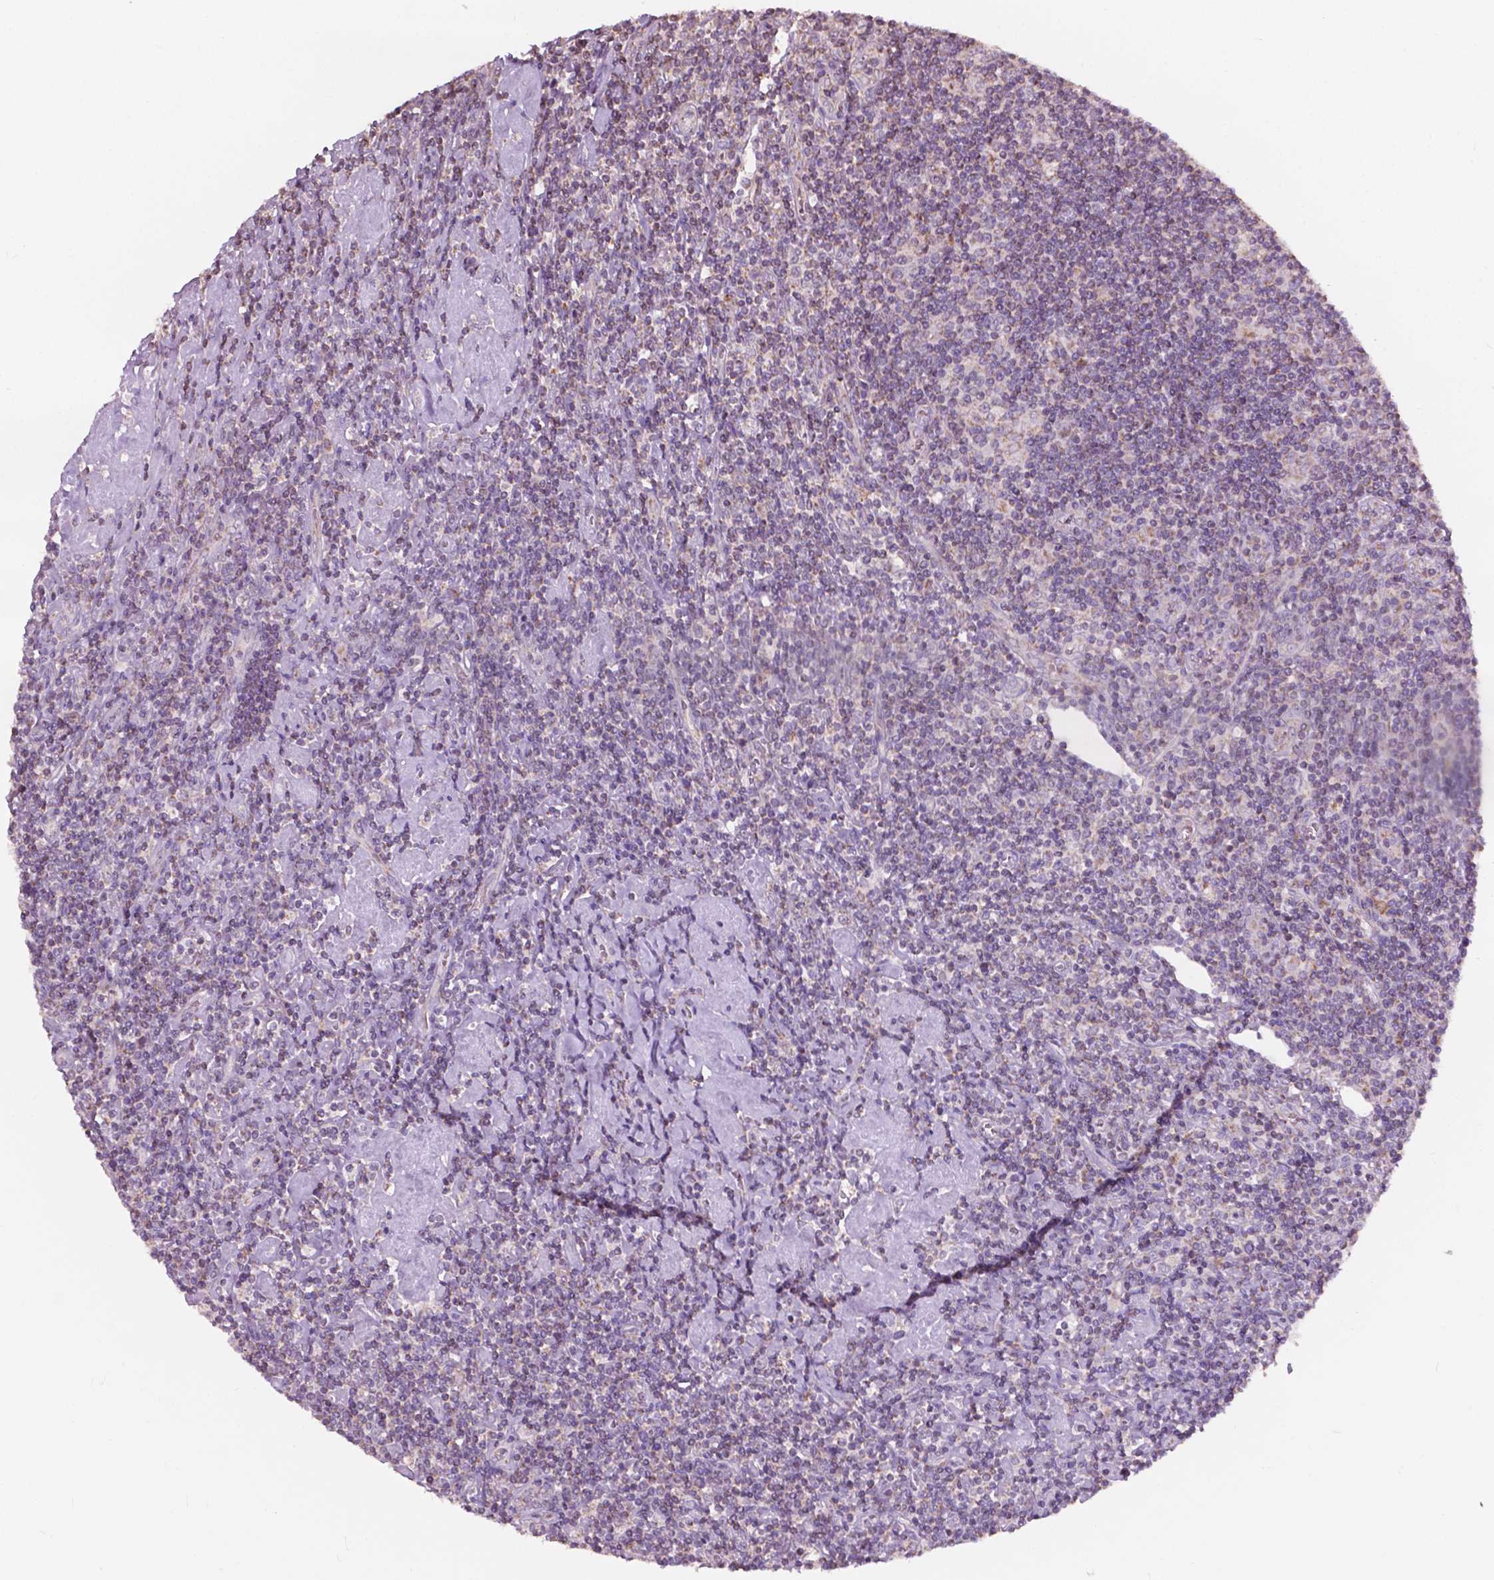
{"staining": {"intensity": "moderate", "quantity": "<25%", "location": "cytoplasmic/membranous"}, "tissue": "lymphoma", "cell_type": "Tumor cells", "image_type": "cancer", "snomed": [{"axis": "morphology", "description": "Hodgkin's disease, NOS"}, {"axis": "topography", "description": "Lymph node"}], "caption": "Protein analysis of lymphoma tissue shows moderate cytoplasmic/membranous expression in approximately <25% of tumor cells.", "gene": "NDUFA10", "patient": {"sex": "male", "age": 40}}